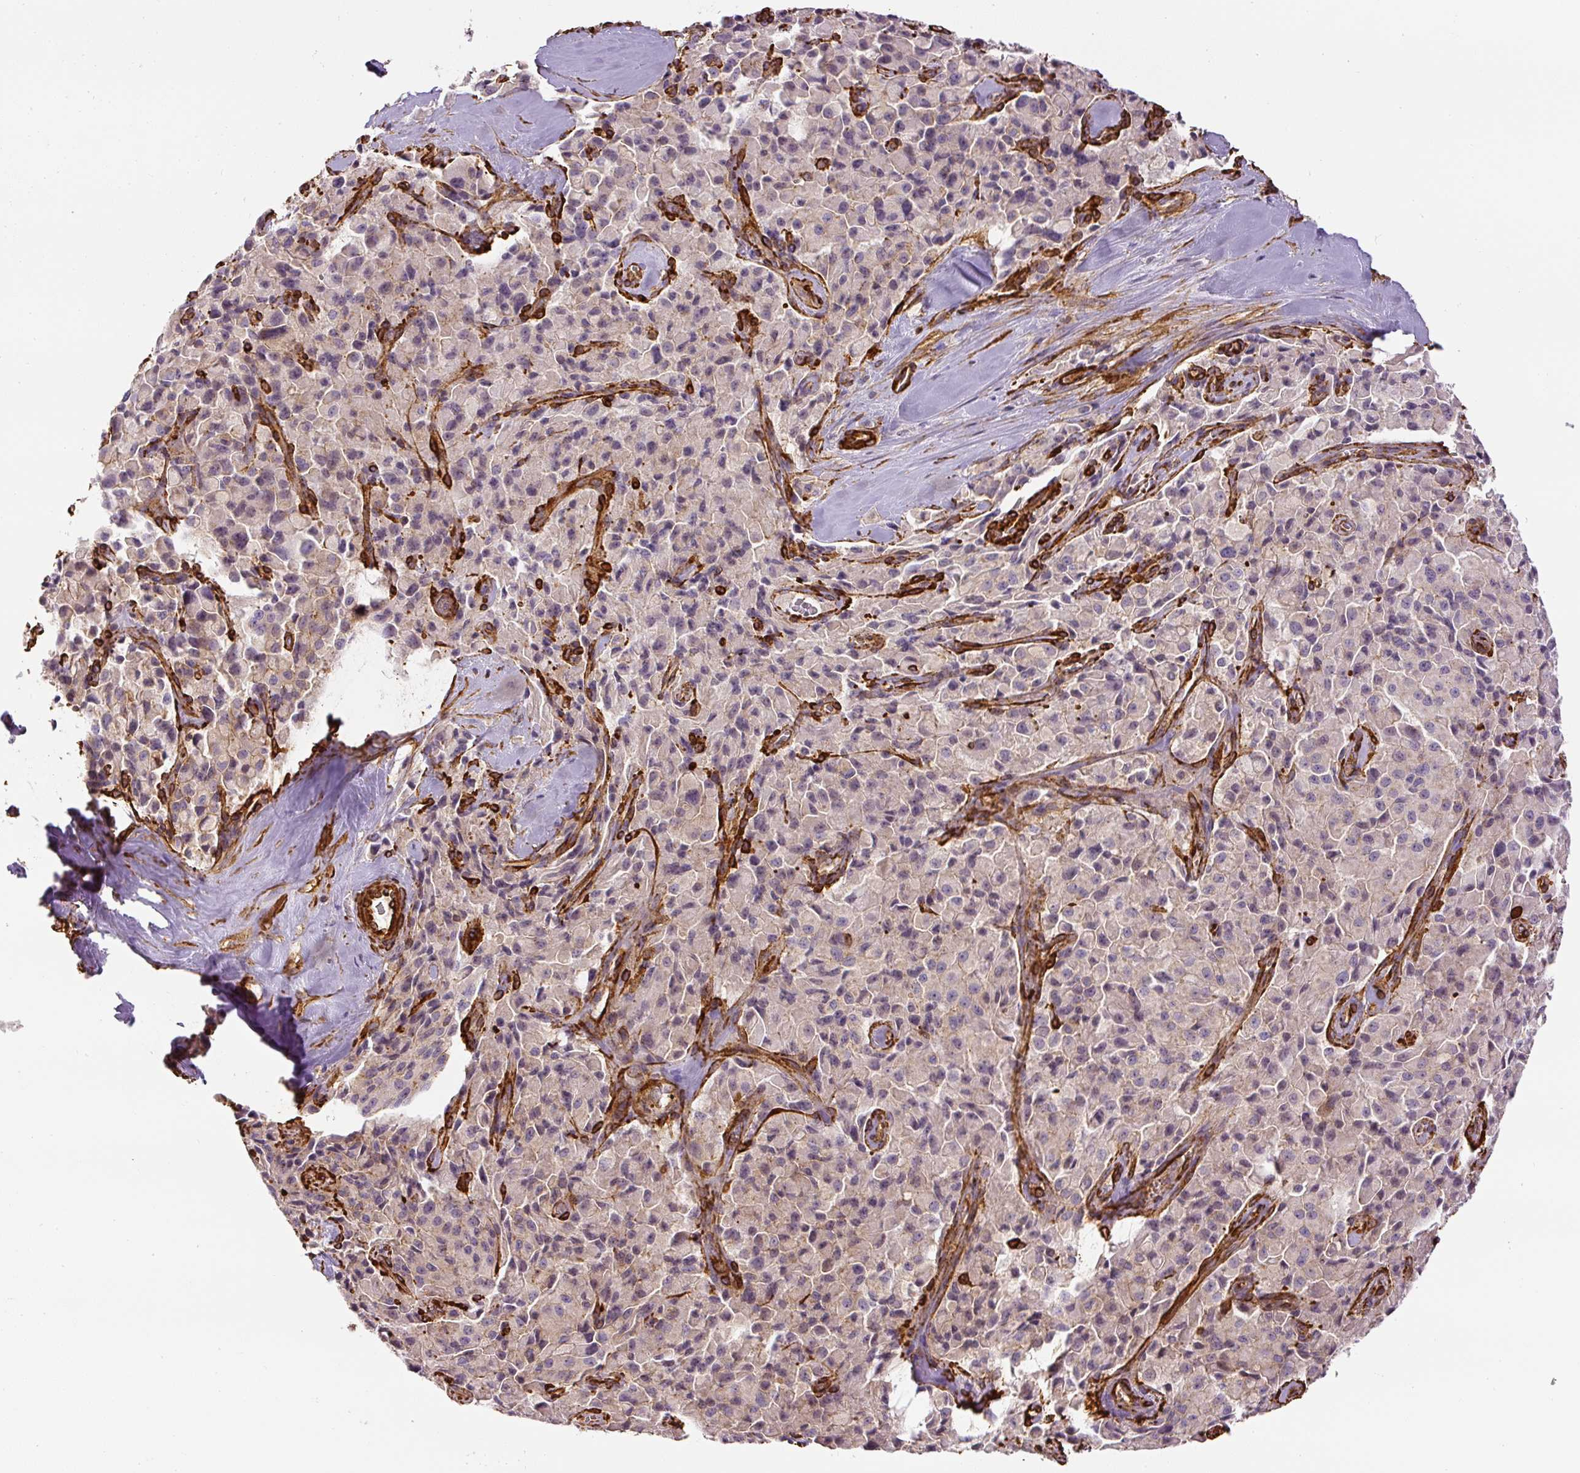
{"staining": {"intensity": "negative", "quantity": "none", "location": "none"}, "tissue": "pancreatic cancer", "cell_type": "Tumor cells", "image_type": "cancer", "snomed": [{"axis": "morphology", "description": "Adenocarcinoma, NOS"}, {"axis": "topography", "description": "Pancreas"}], "caption": "Immunohistochemistry (IHC) photomicrograph of pancreatic adenocarcinoma stained for a protein (brown), which shows no expression in tumor cells.", "gene": "MYL12A", "patient": {"sex": "male", "age": 65}}